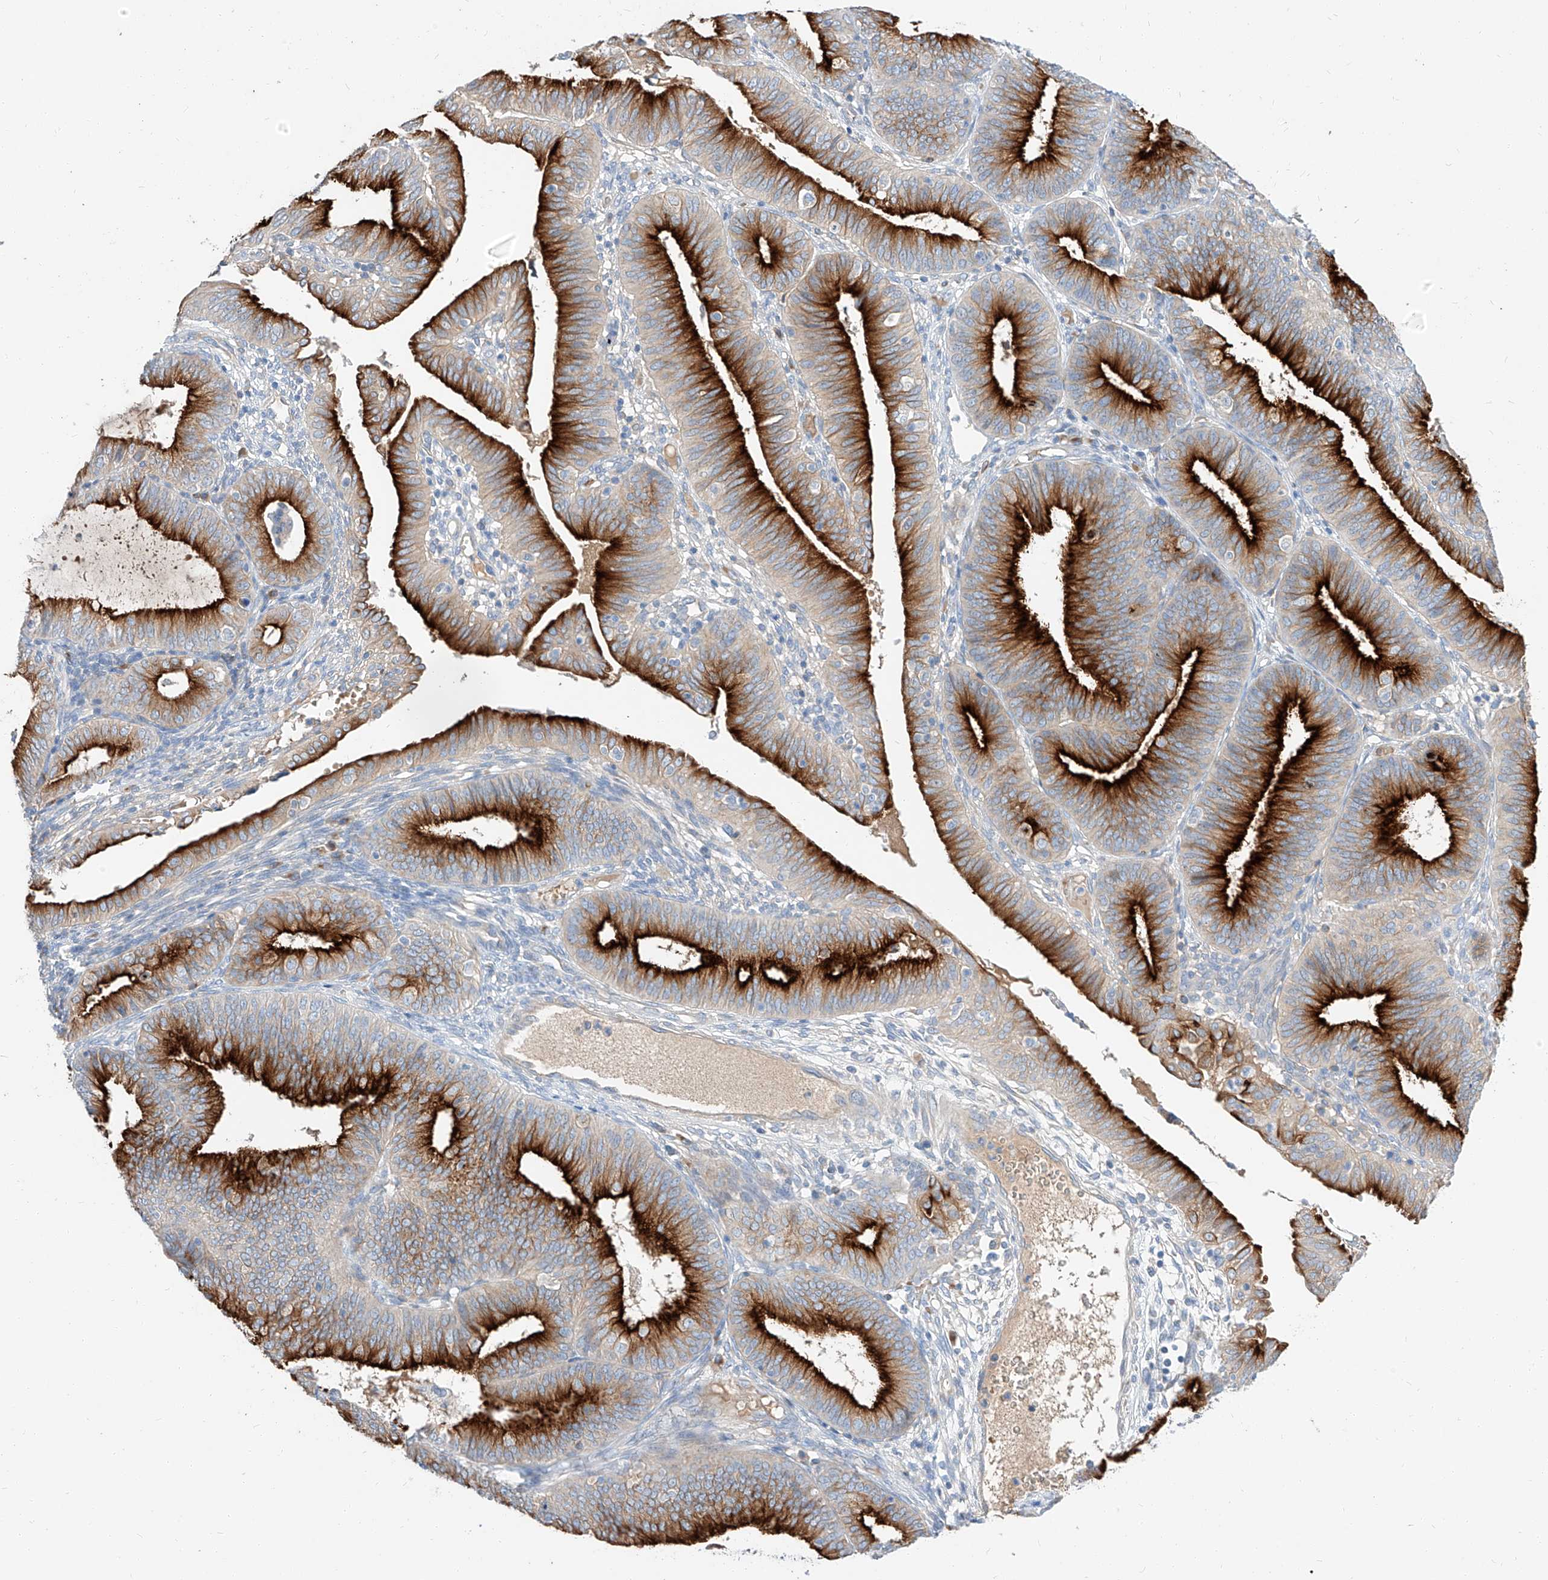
{"staining": {"intensity": "strong", "quantity": ">75%", "location": "cytoplasmic/membranous"}, "tissue": "endometrial cancer", "cell_type": "Tumor cells", "image_type": "cancer", "snomed": [{"axis": "morphology", "description": "Adenocarcinoma, NOS"}, {"axis": "topography", "description": "Endometrium"}], "caption": "Immunohistochemical staining of human endometrial cancer (adenocarcinoma) reveals high levels of strong cytoplasmic/membranous protein expression in approximately >75% of tumor cells.", "gene": "MAP7", "patient": {"sex": "female", "age": 51}}